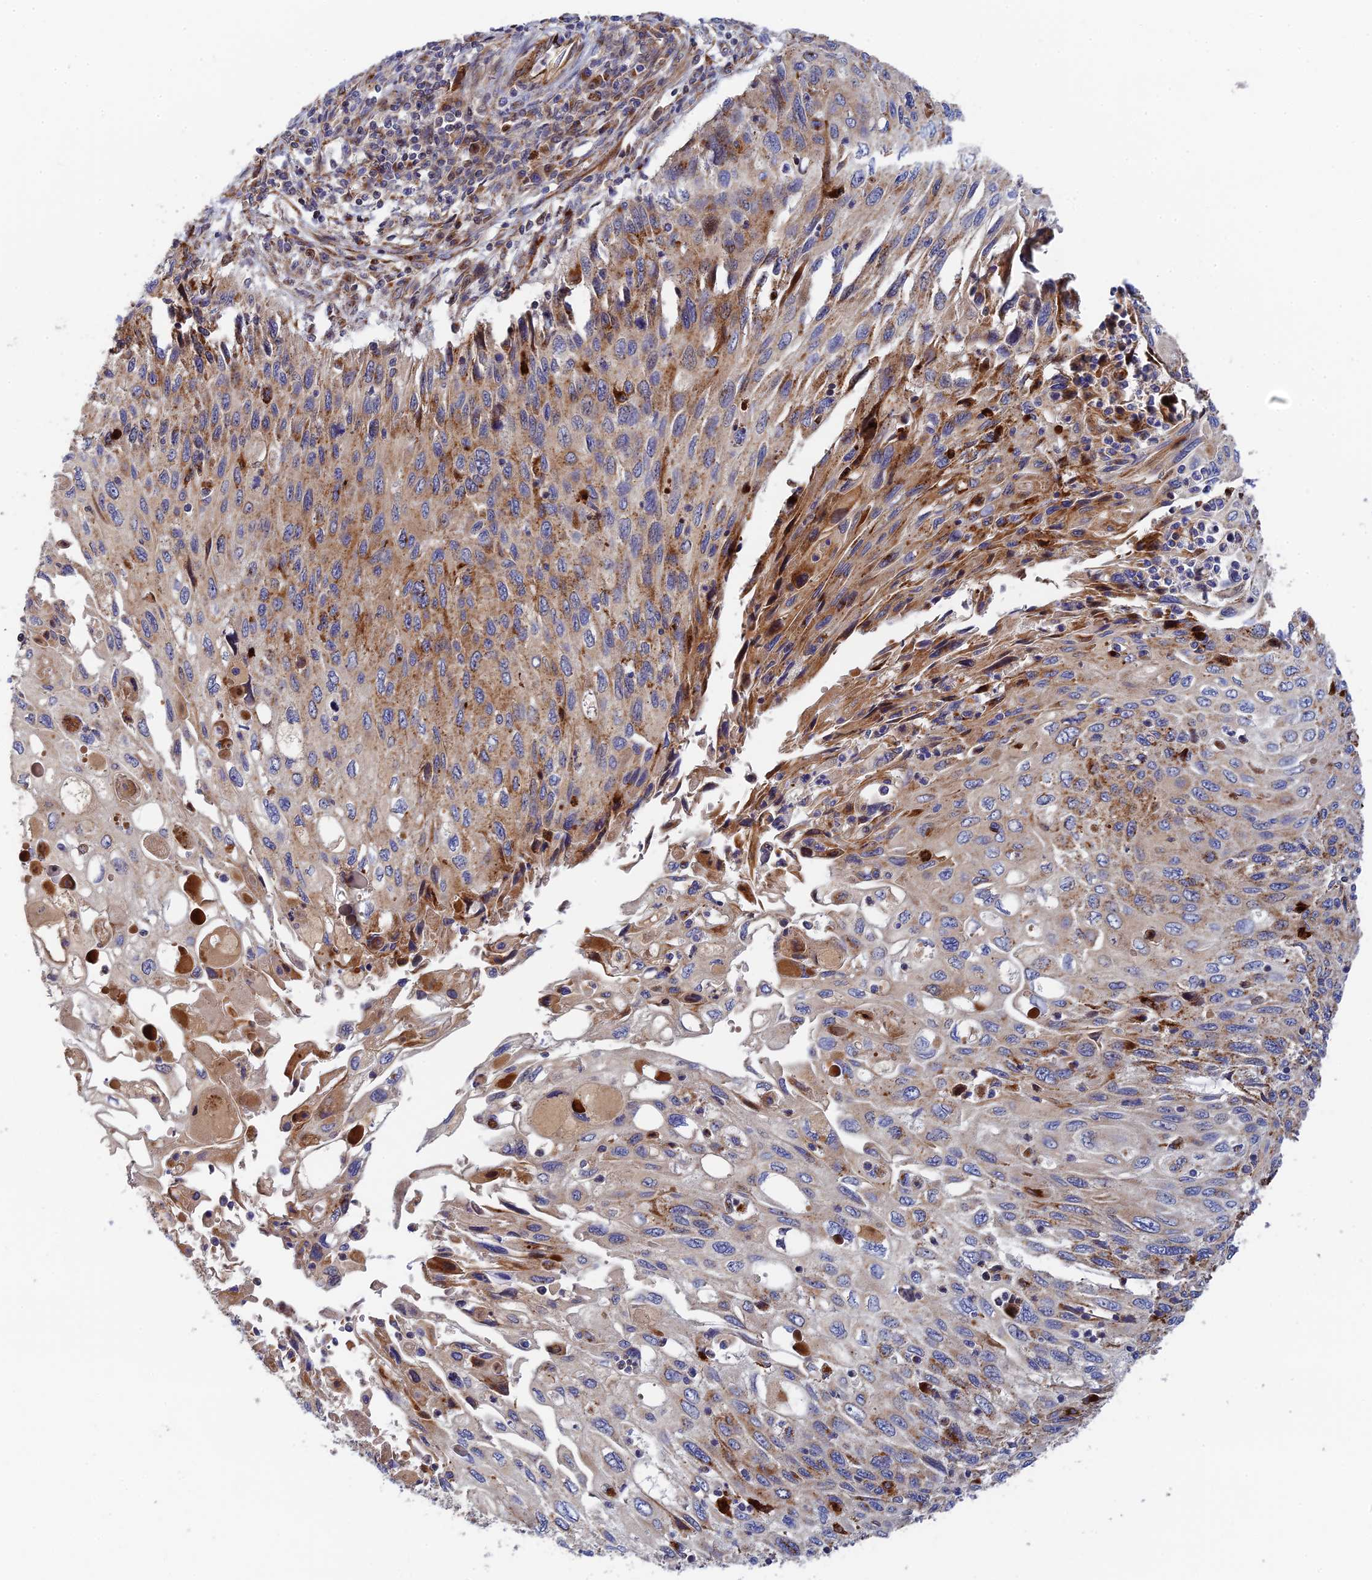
{"staining": {"intensity": "moderate", "quantity": "25%-75%", "location": "cytoplasmic/membranous"}, "tissue": "cervical cancer", "cell_type": "Tumor cells", "image_type": "cancer", "snomed": [{"axis": "morphology", "description": "Squamous cell carcinoma, NOS"}, {"axis": "topography", "description": "Cervix"}], "caption": "Protein expression analysis of cervical squamous cell carcinoma displays moderate cytoplasmic/membranous staining in about 25%-75% of tumor cells.", "gene": "PPP2R3C", "patient": {"sex": "female", "age": 70}}